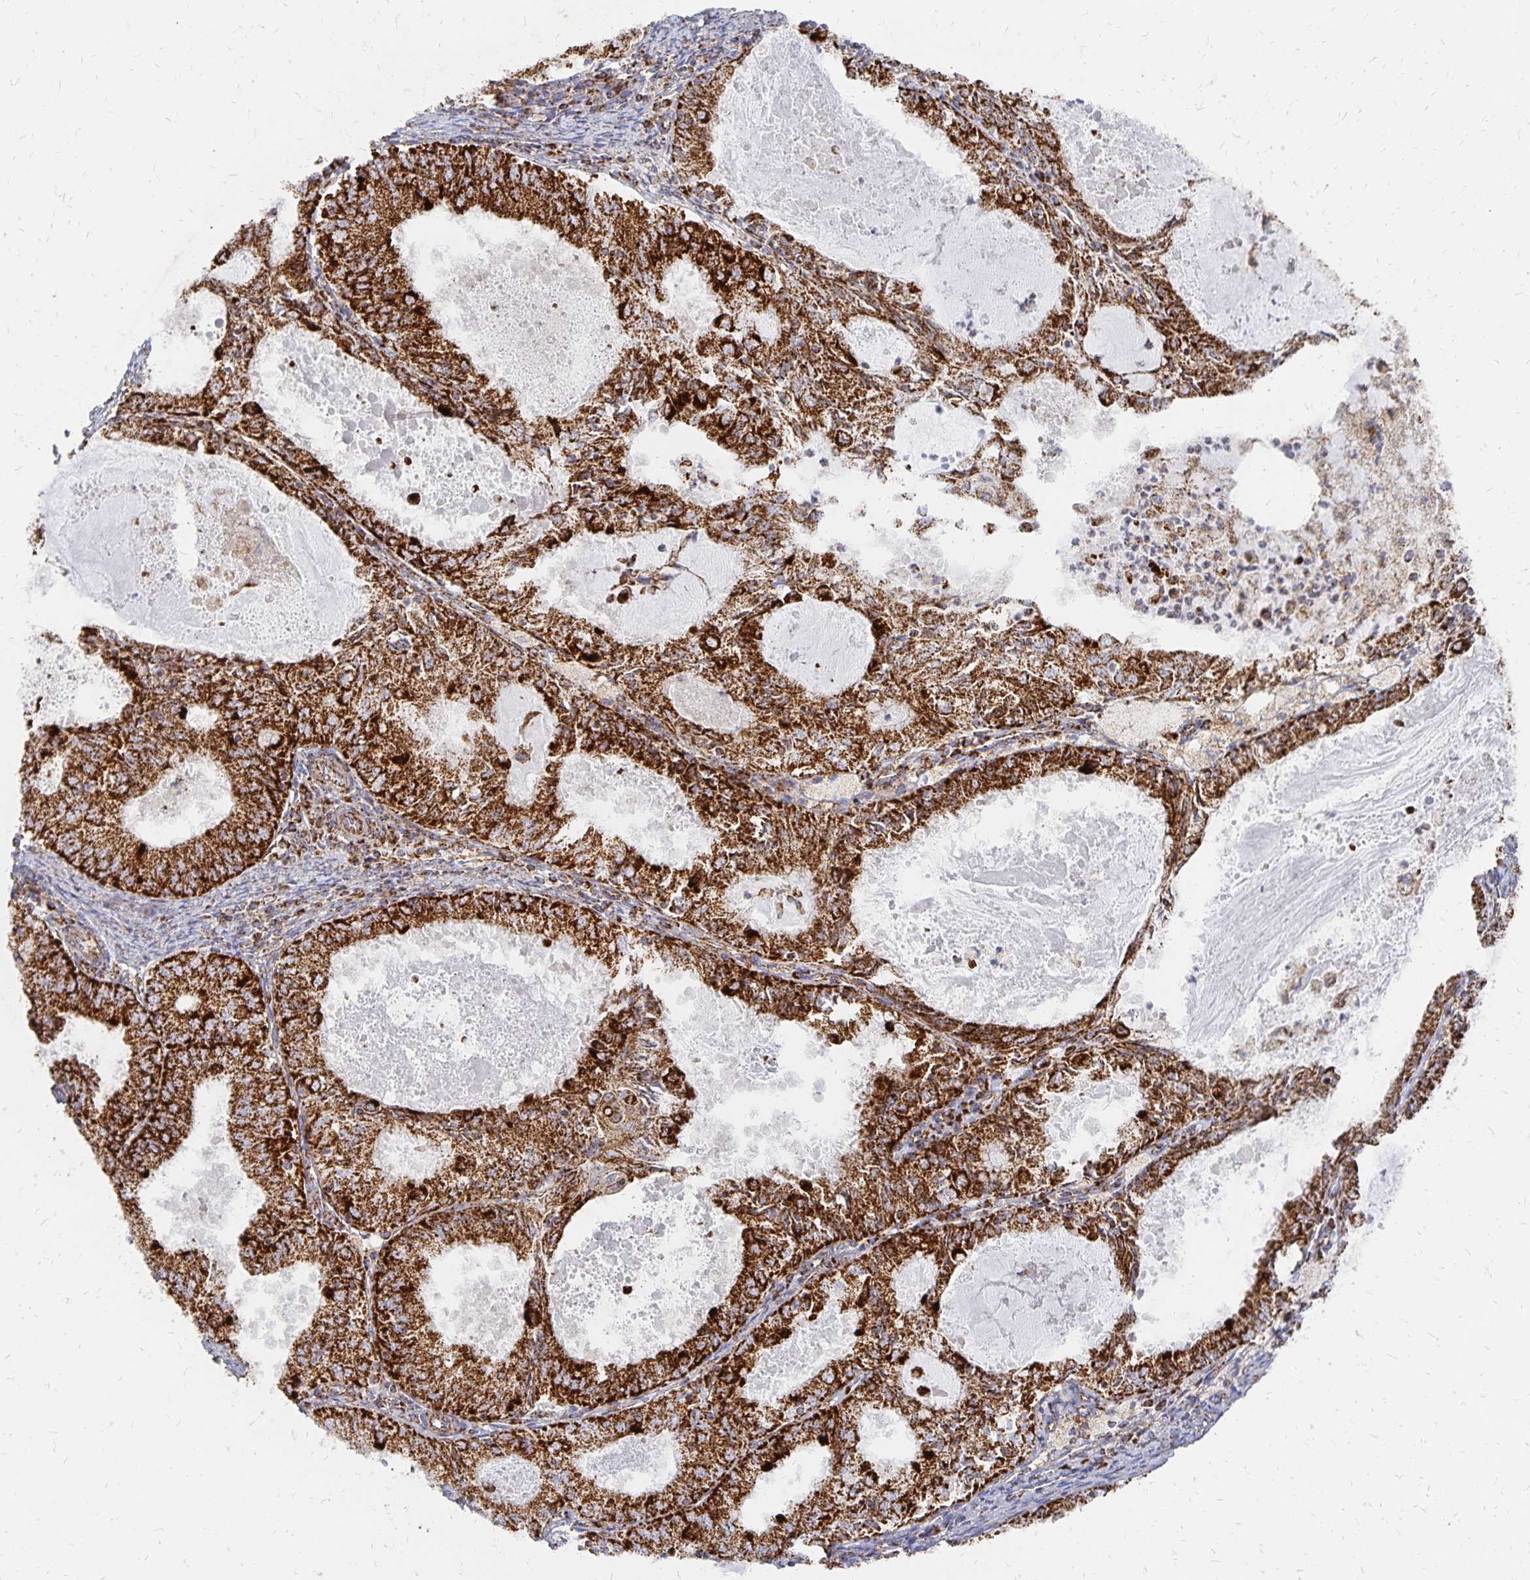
{"staining": {"intensity": "strong", "quantity": ">75%", "location": "cytoplasmic/membranous"}, "tissue": "endometrial cancer", "cell_type": "Tumor cells", "image_type": "cancer", "snomed": [{"axis": "morphology", "description": "Adenocarcinoma, NOS"}, {"axis": "topography", "description": "Endometrium"}], "caption": "Approximately >75% of tumor cells in human endometrial cancer (adenocarcinoma) exhibit strong cytoplasmic/membranous protein expression as visualized by brown immunohistochemical staining.", "gene": "STOML2", "patient": {"sex": "female", "age": 57}}